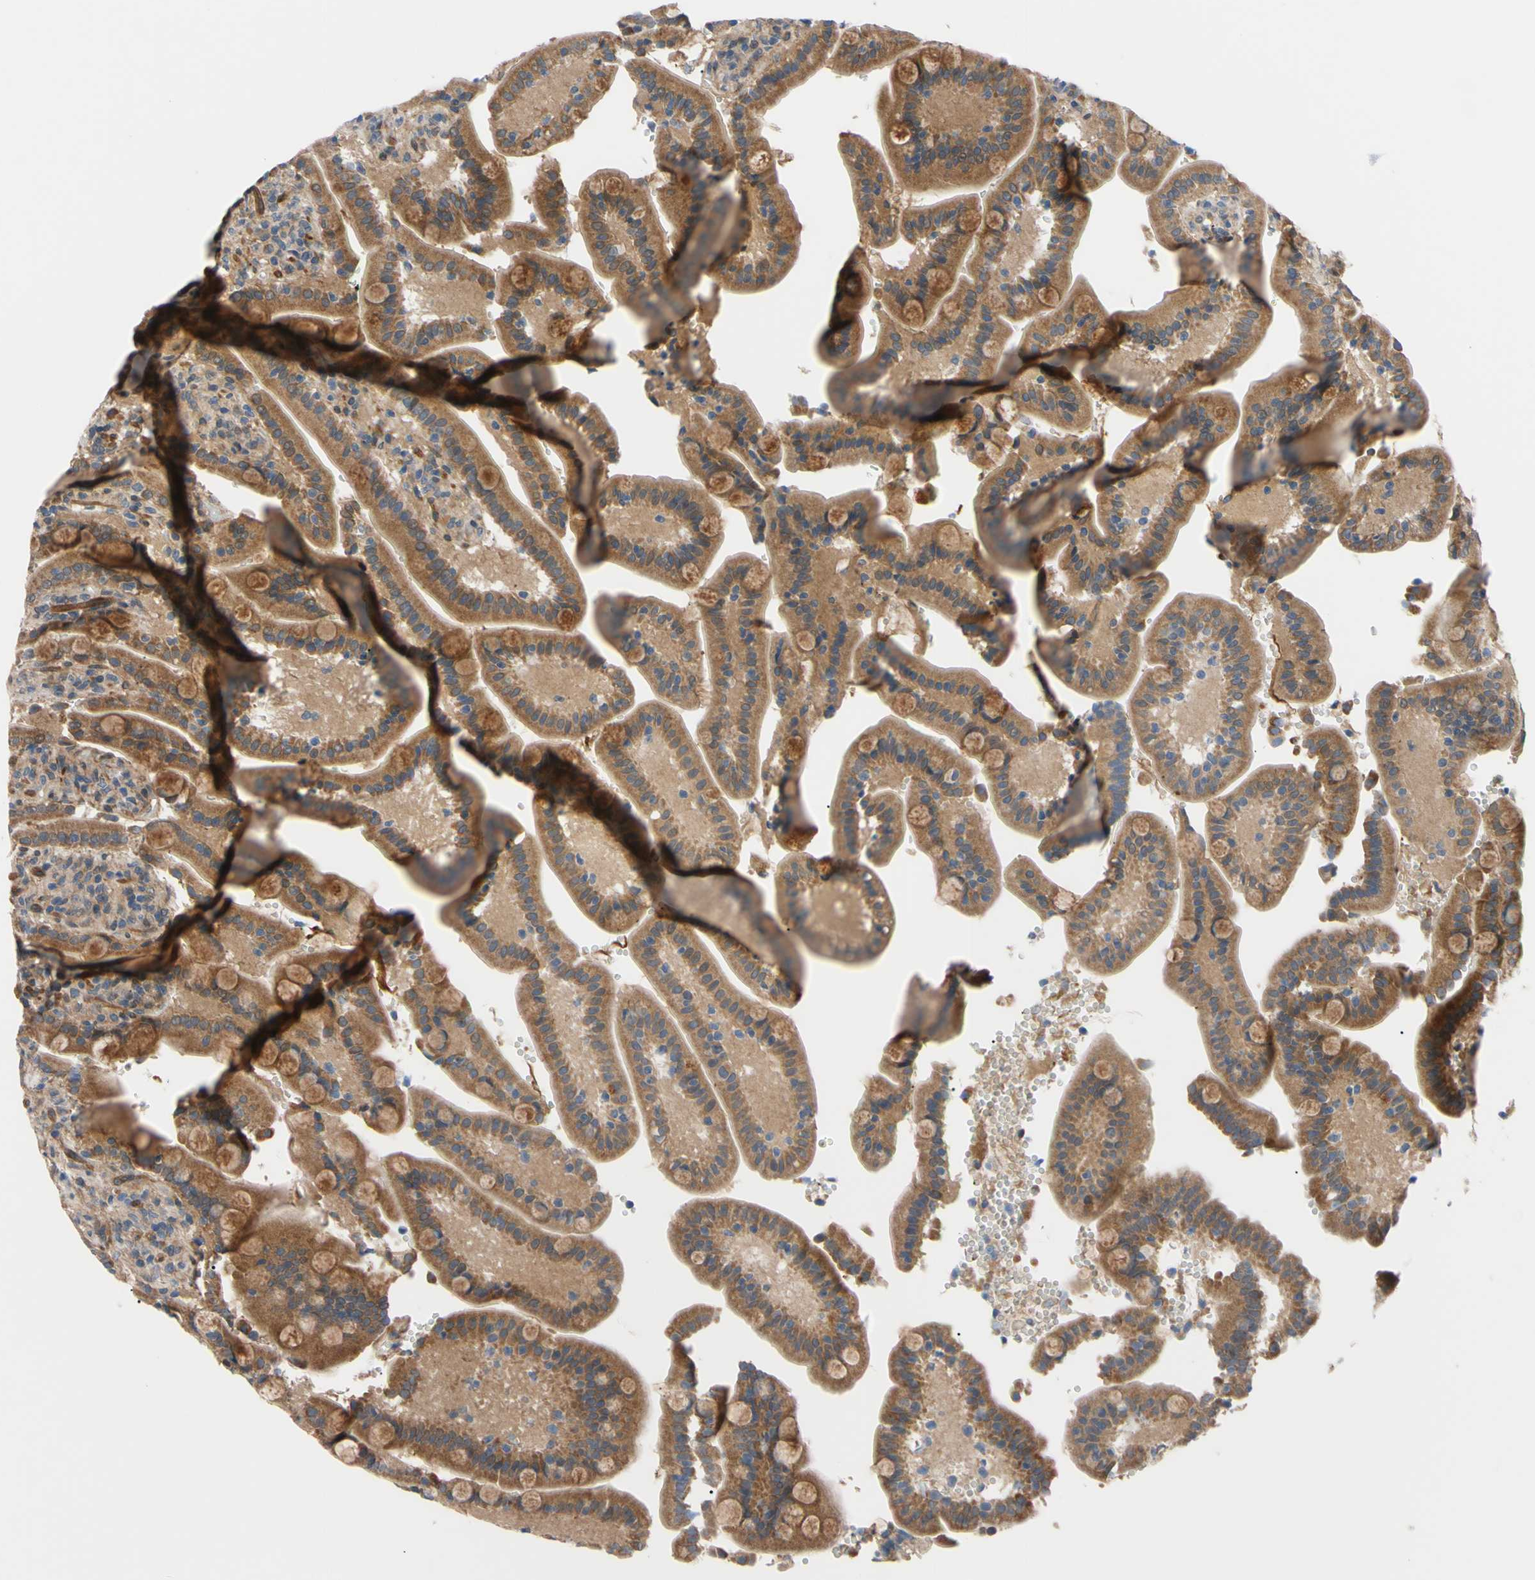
{"staining": {"intensity": "moderate", "quantity": ">75%", "location": "cytoplasmic/membranous"}, "tissue": "duodenum", "cell_type": "Glandular cells", "image_type": "normal", "snomed": [{"axis": "morphology", "description": "Normal tissue, NOS"}, {"axis": "topography", "description": "Small intestine, NOS"}], "caption": "The histopathology image displays immunohistochemical staining of normal duodenum. There is moderate cytoplasmic/membranous staining is seen in approximately >75% of glandular cells.", "gene": "SVIL", "patient": {"sex": "female", "age": 71}}